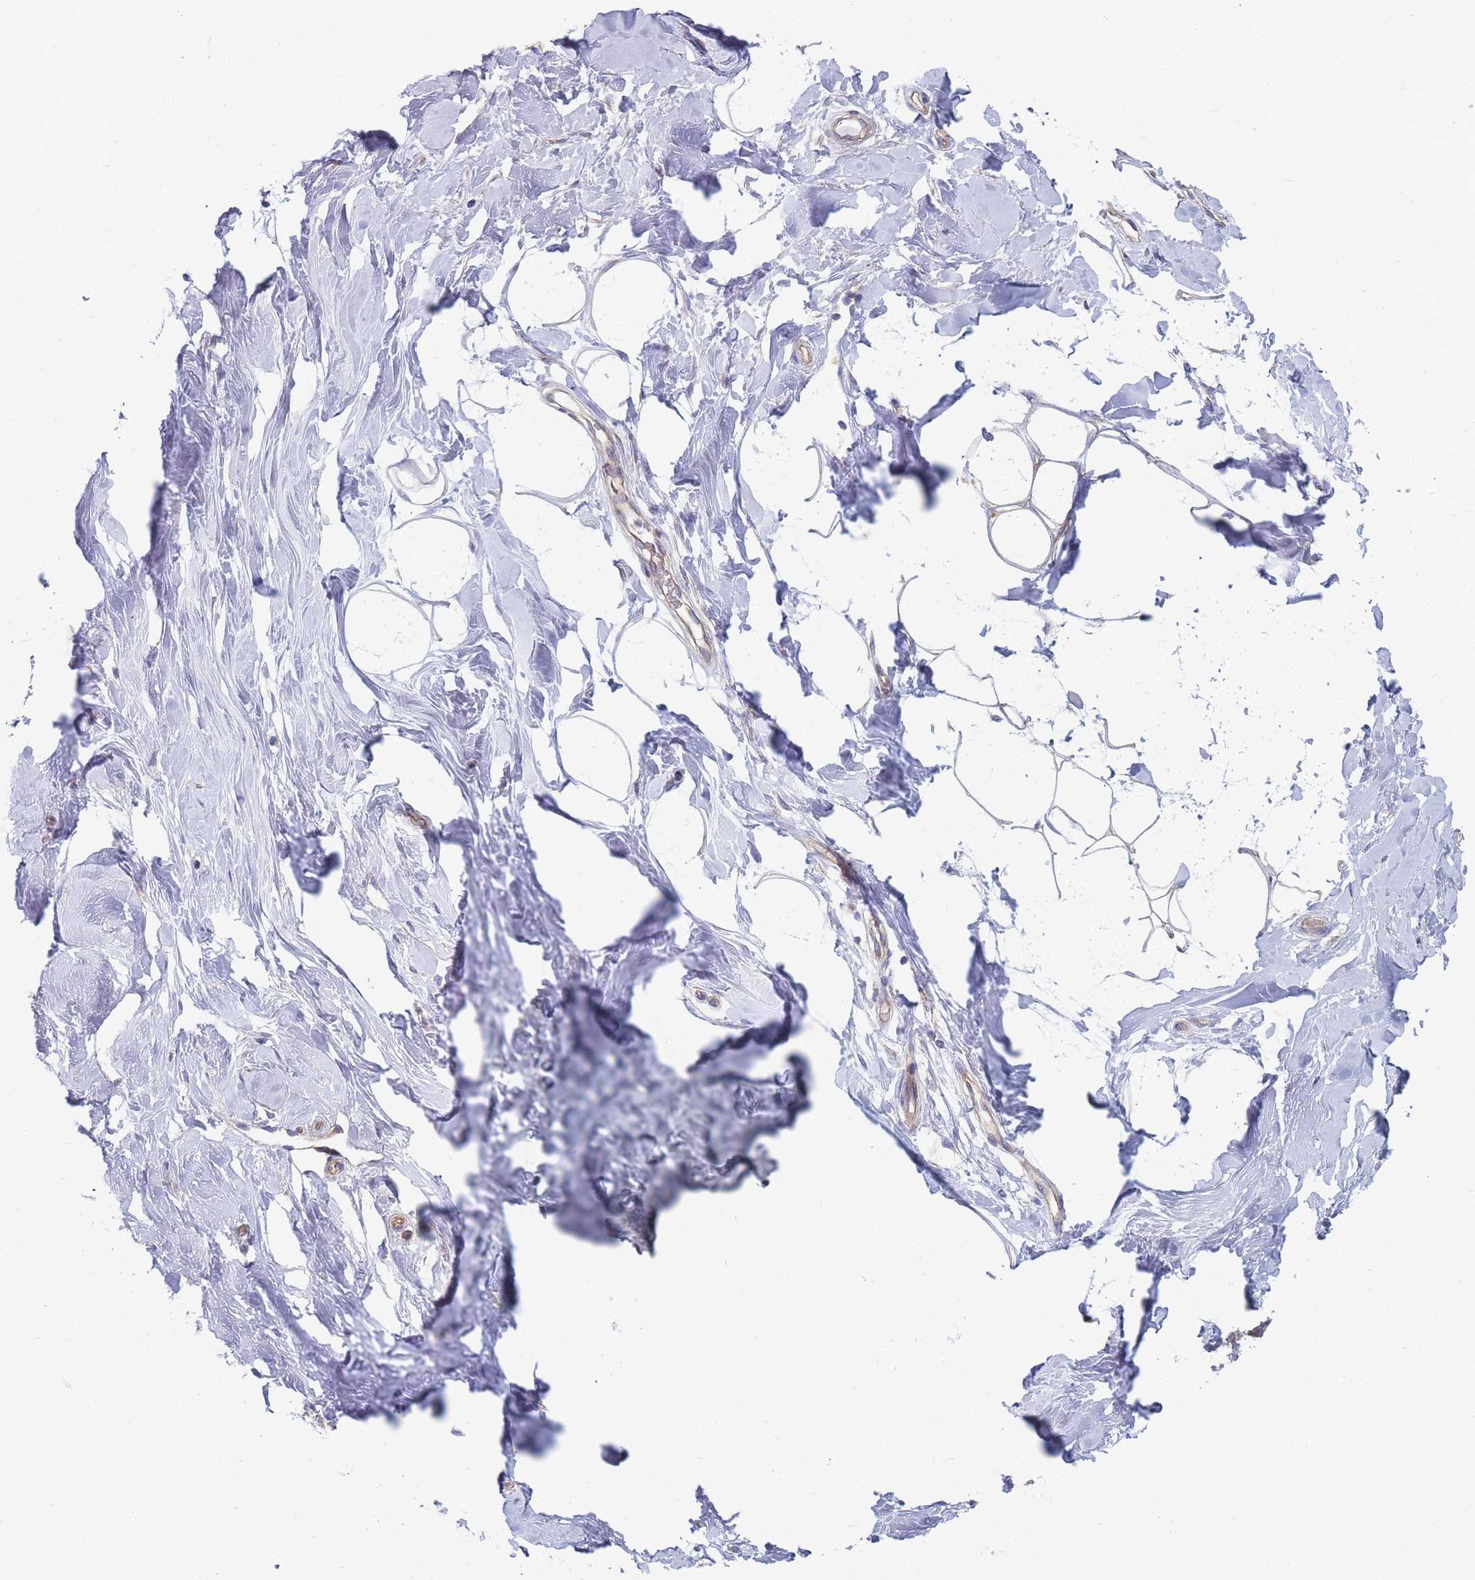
{"staining": {"intensity": "negative", "quantity": "none", "location": "none"}, "tissue": "adipose tissue", "cell_type": "Adipocytes", "image_type": "normal", "snomed": [{"axis": "morphology", "description": "Normal tissue, NOS"}, {"axis": "topography", "description": "Breast"}], "caption": "IHC of normal adipose tissue displays no staining in adipocytes. (DAB (3,3'-diaminobenzidine) immunohistochemistry visualized using brightfield microscopy, high magnification).", "gene": "NUB1", "patient": {"sex": "female", "age": 26}}